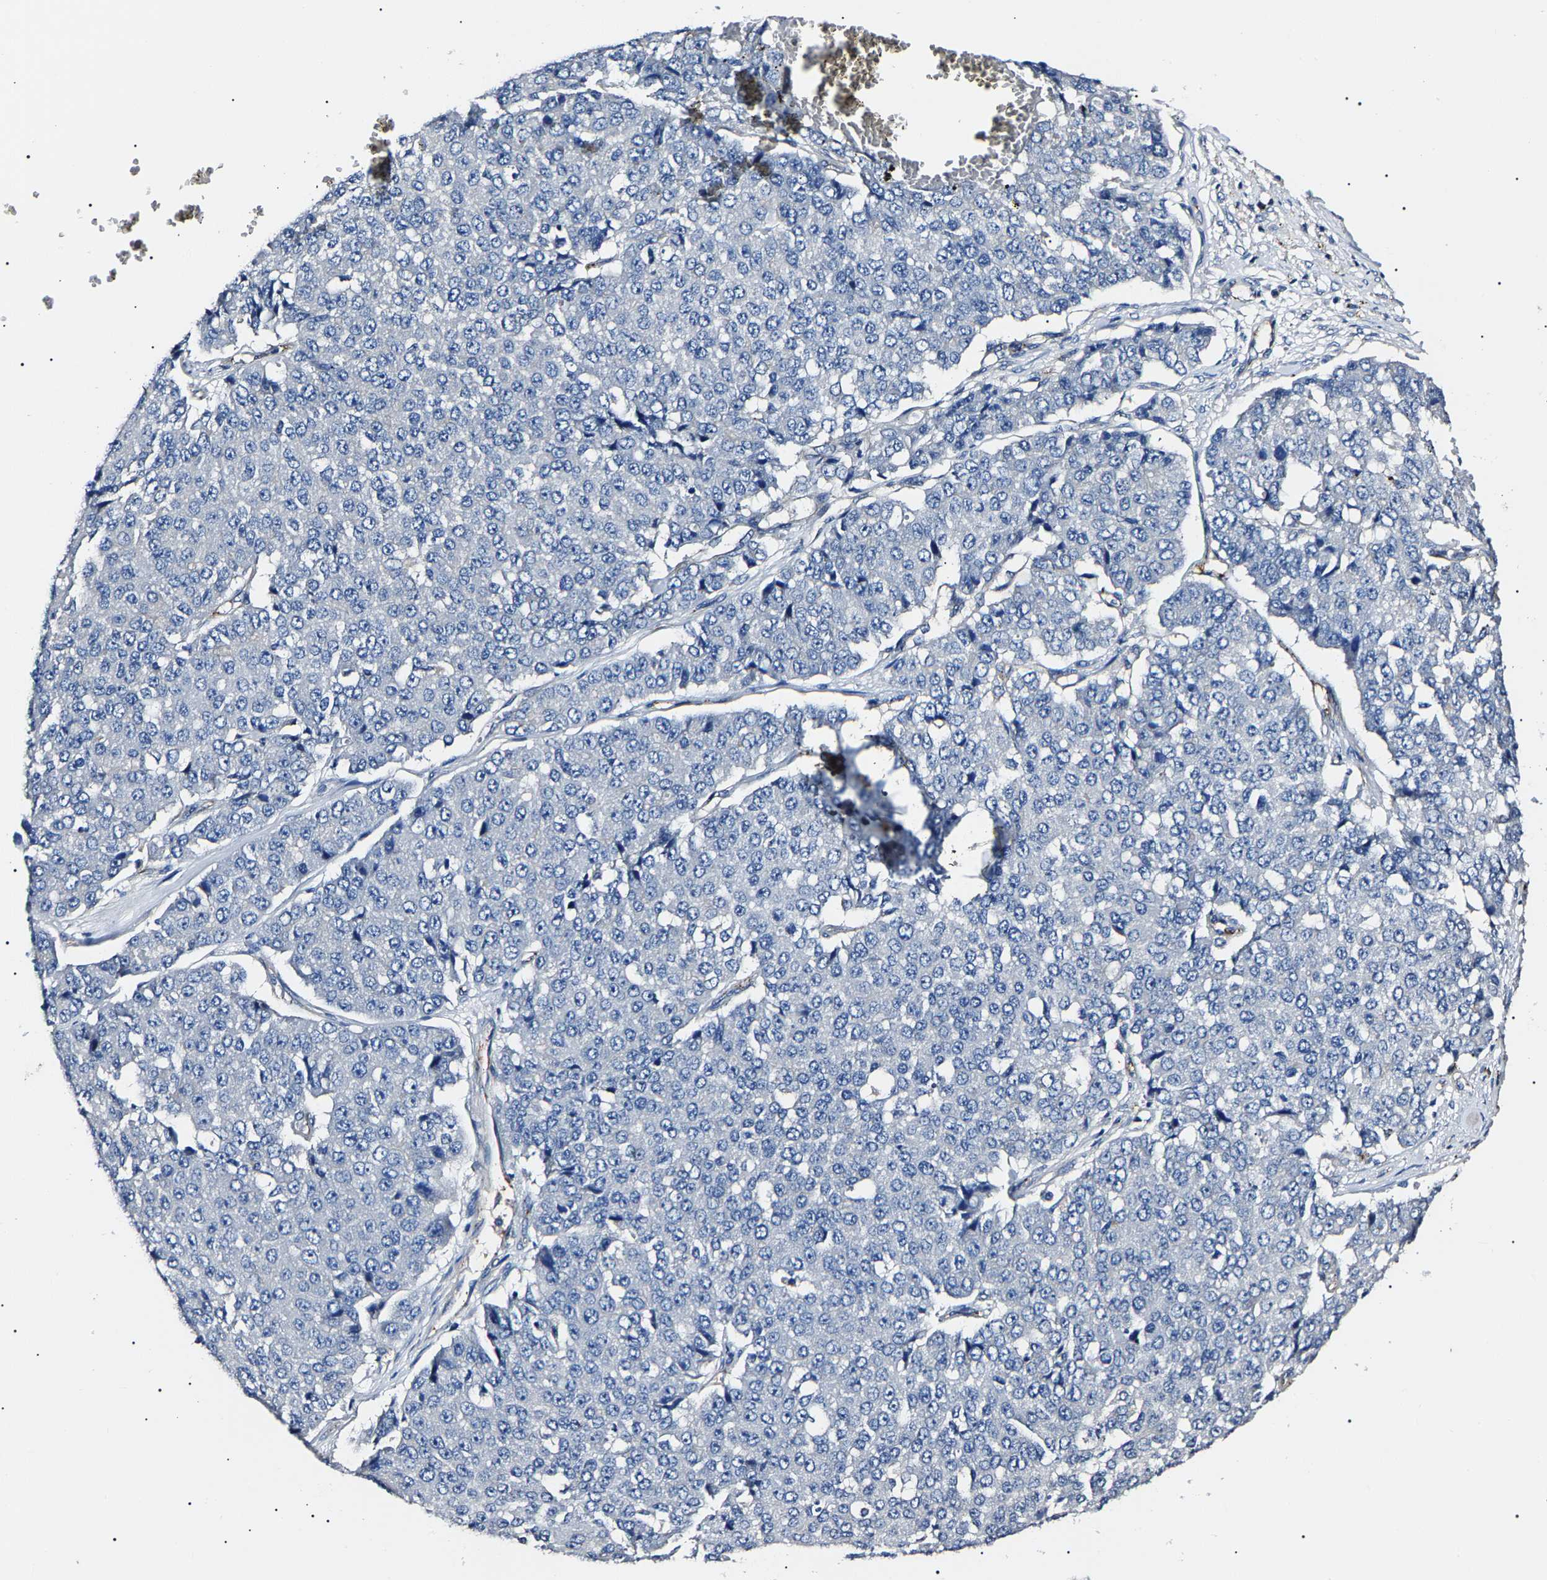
{"staining": {"intensity": "negative", "quantity": "none", "location": "none"}, "tissue": "pancreatic cancer", "cell_type": "Tumor cells", "image_type": "cancer", "snomed": [{"axis": "morphology", "description": "Adenocarcinoma, NOS"}, {"axis": "topography", "description": "Pancreas"}], "caption": "This is an immunohistochemistry (IHC) micrograph of human pancreatic adenocarcinoma. There is no positivity in tumor cells.", "gene": "KLHL42", "patient": {"sex": "male", "age": 50}}